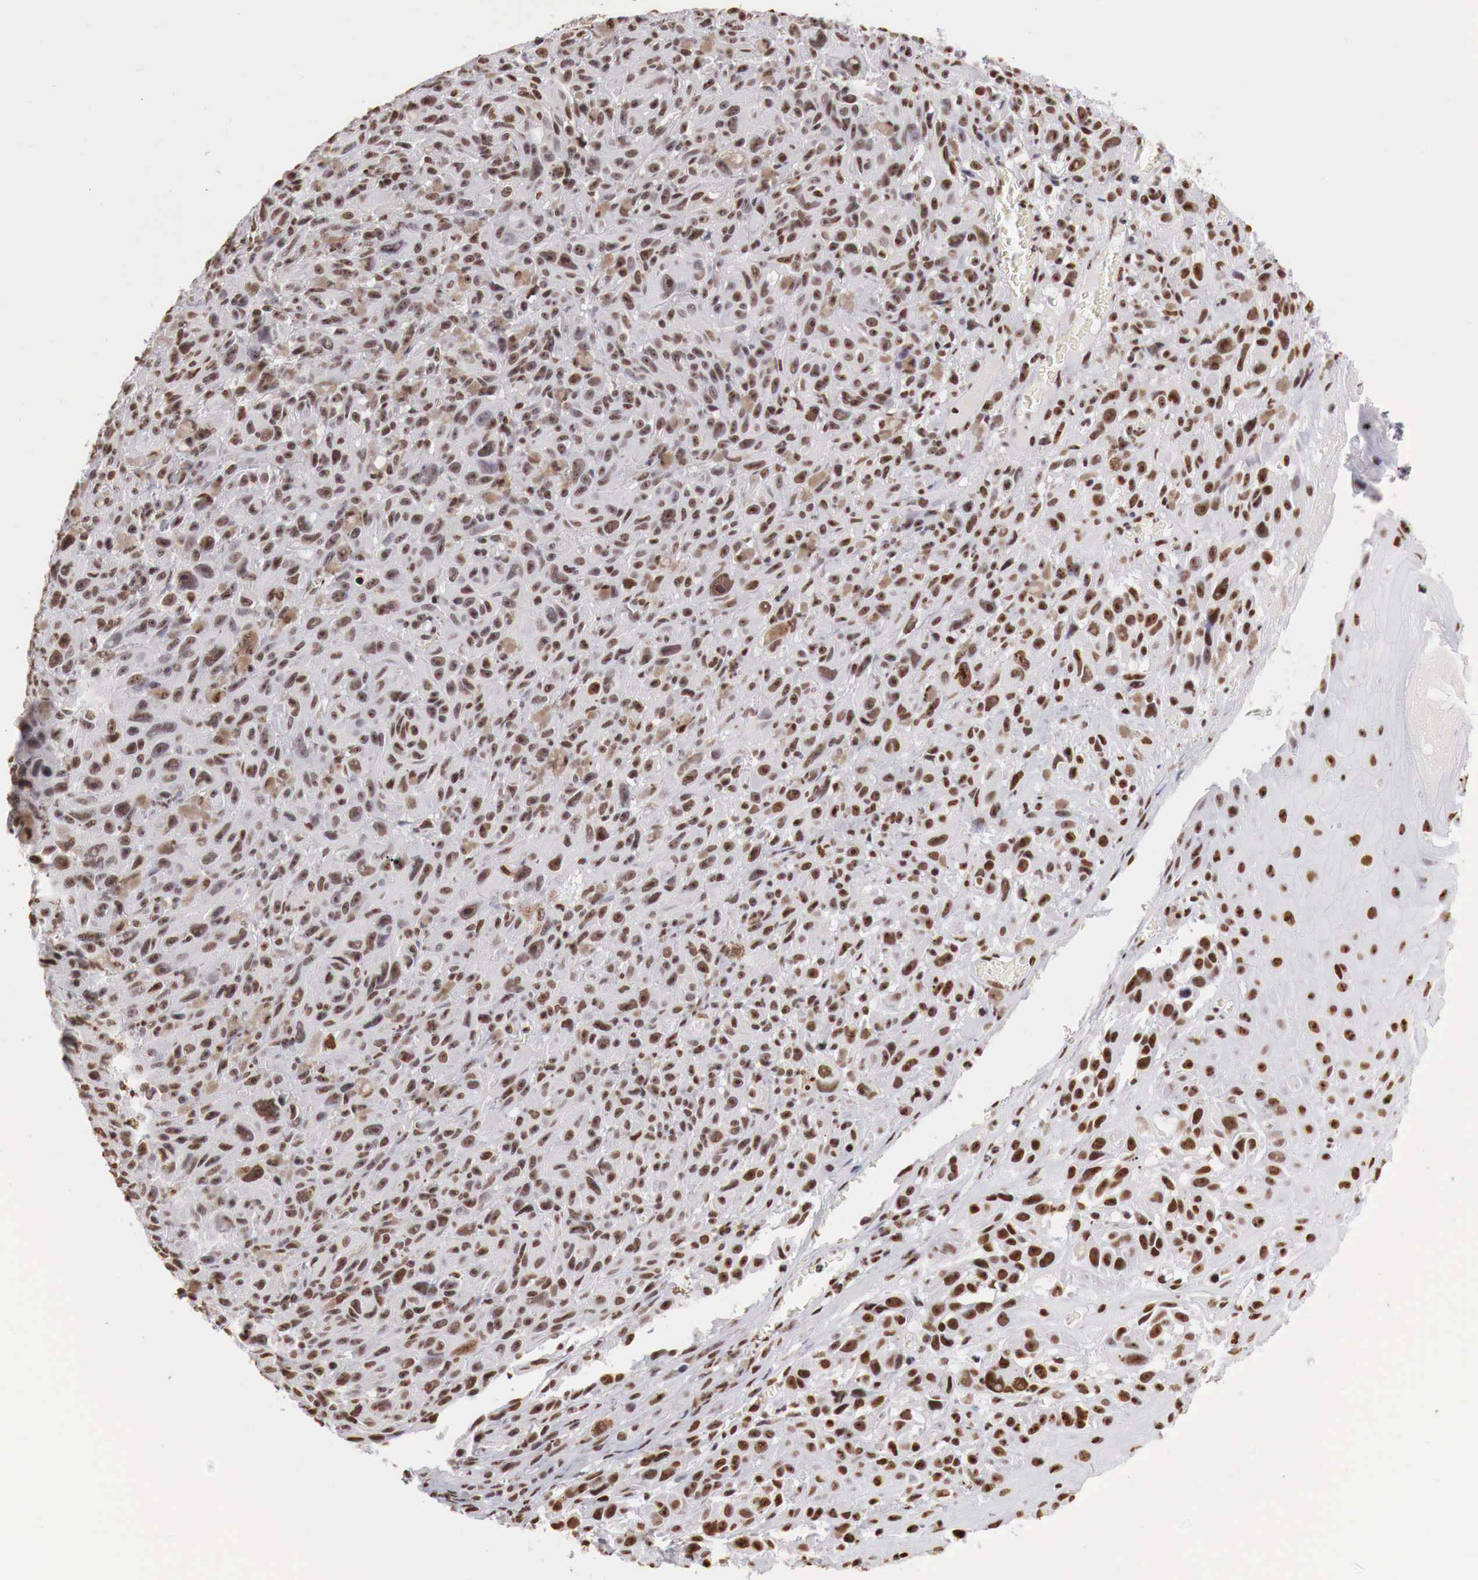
{"staining": {"intensity": "strong", "quantity": ">75%", "location": "cytoplasmic/membranous,nuclear"}, "tissue": "melanoma", "cell_type": "Tumor cells", "image_type": "cancer", "snomed": [{"axis": "morphology", "description": "Malignant melanoma, NOS"}, {"axis": "topography", "description": "Skin"}], "caption": "Tumor cells show strong cytoplasmic/membranous and nuclear expression in approximately >75% of cells in melanoma.", "gene": "DKC1", "patient": {"sex": "male", "age": 67}}